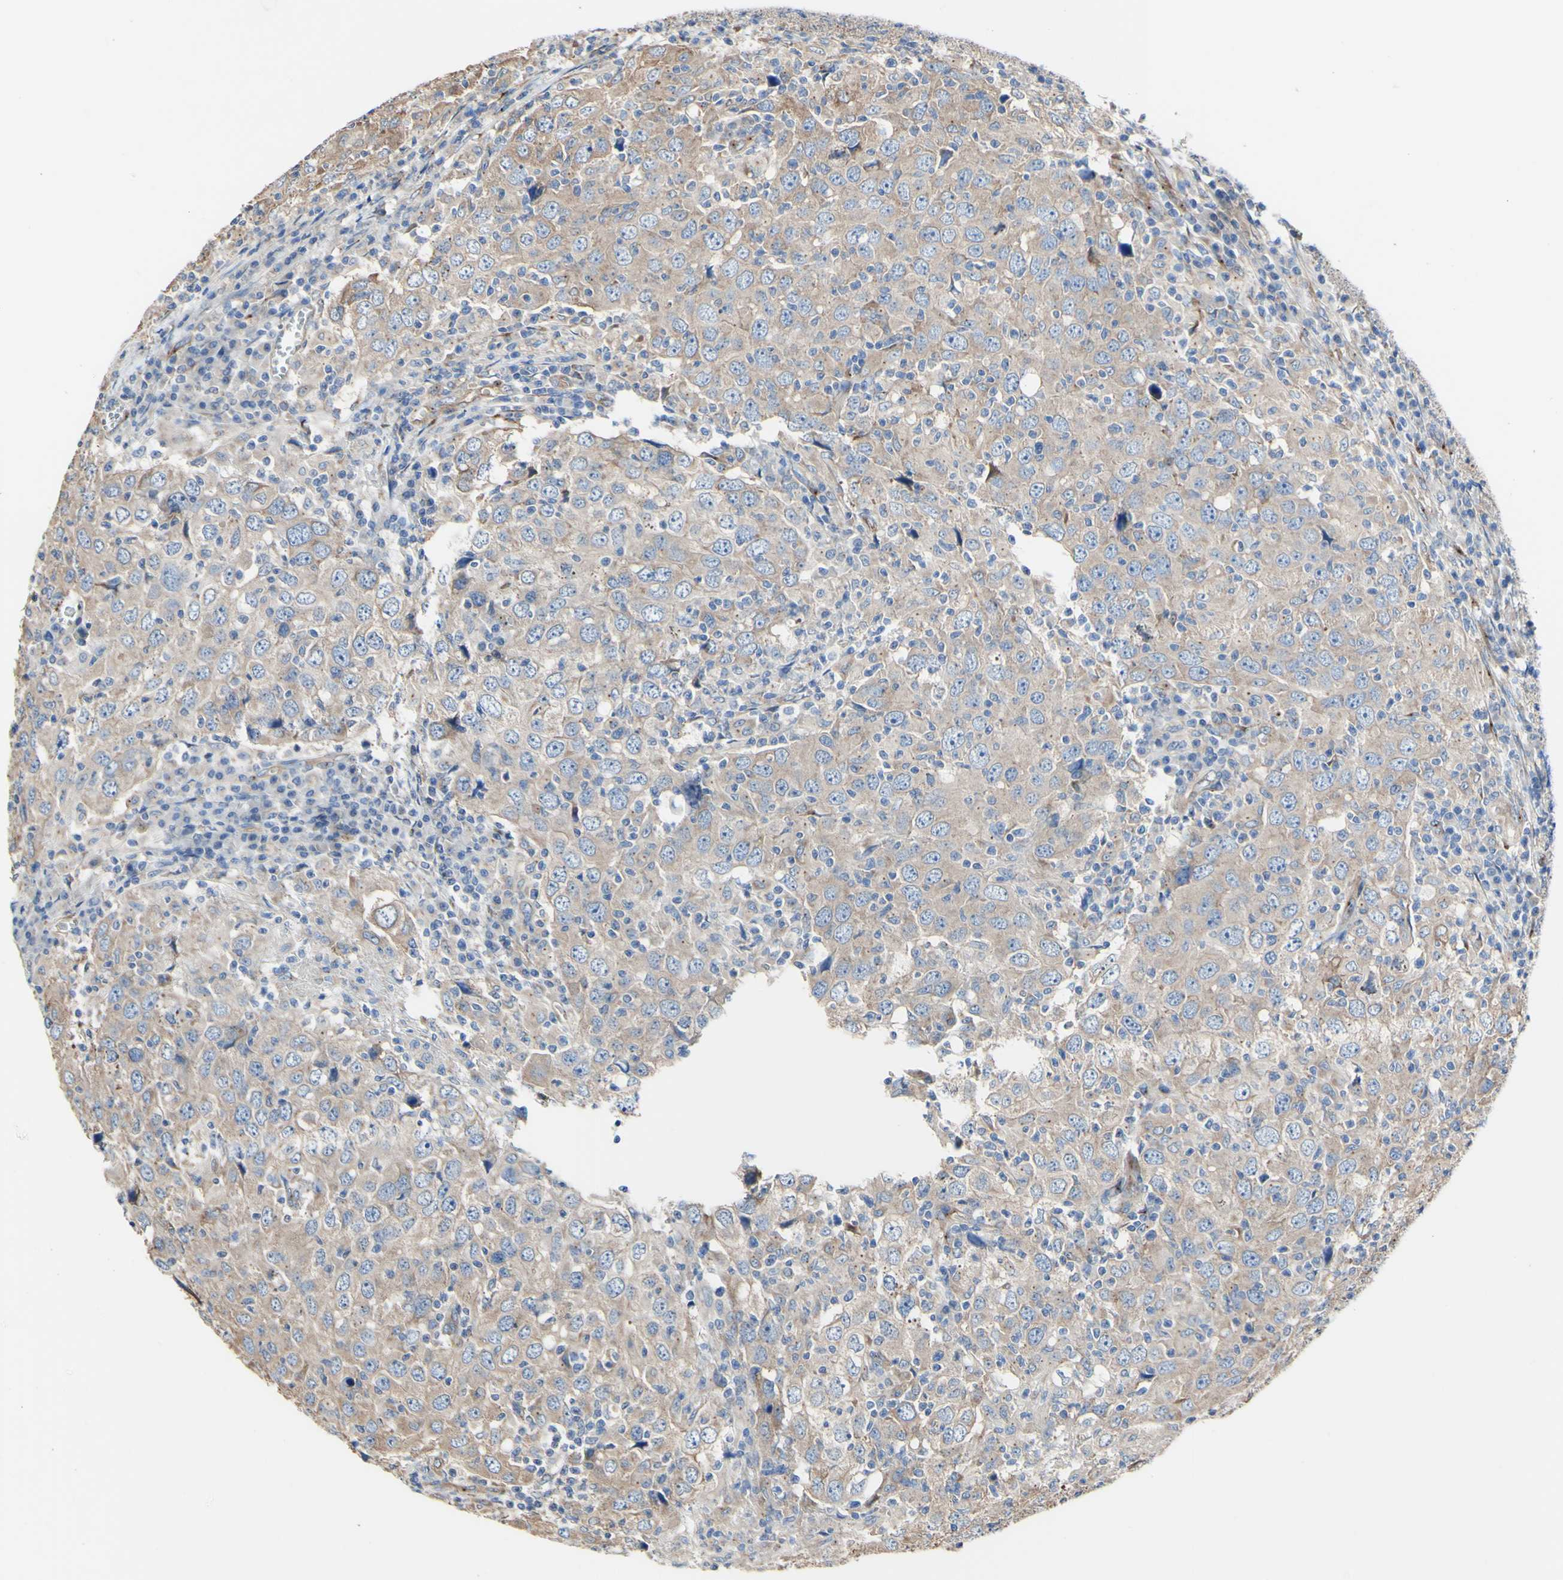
{"staining": {"intensity": "moderate", "quantity": "25%-75%", "location": "cytoplasmic/membranous"}, "tissue": "head and neck cancer", "cell_type": "Tumor cells", "image_type": "cancer", "snomed": [{"axis": "morphology", "description": "Adenocarcinoma, NOS"}, {"axis": "topography", "description": "Salivary gland"}, {"axis": "topography", "description": "Head-Neck"}], "caption": "Immunohistochemical staining of adenocarcinoma (head and neck) displays medium levels of moderate cytoplasmic/membranous protein expression in approximately 25%-75% of tumor cells.", "gene": "LRIG3", "patient": {"sex": "female", "age": 65}}